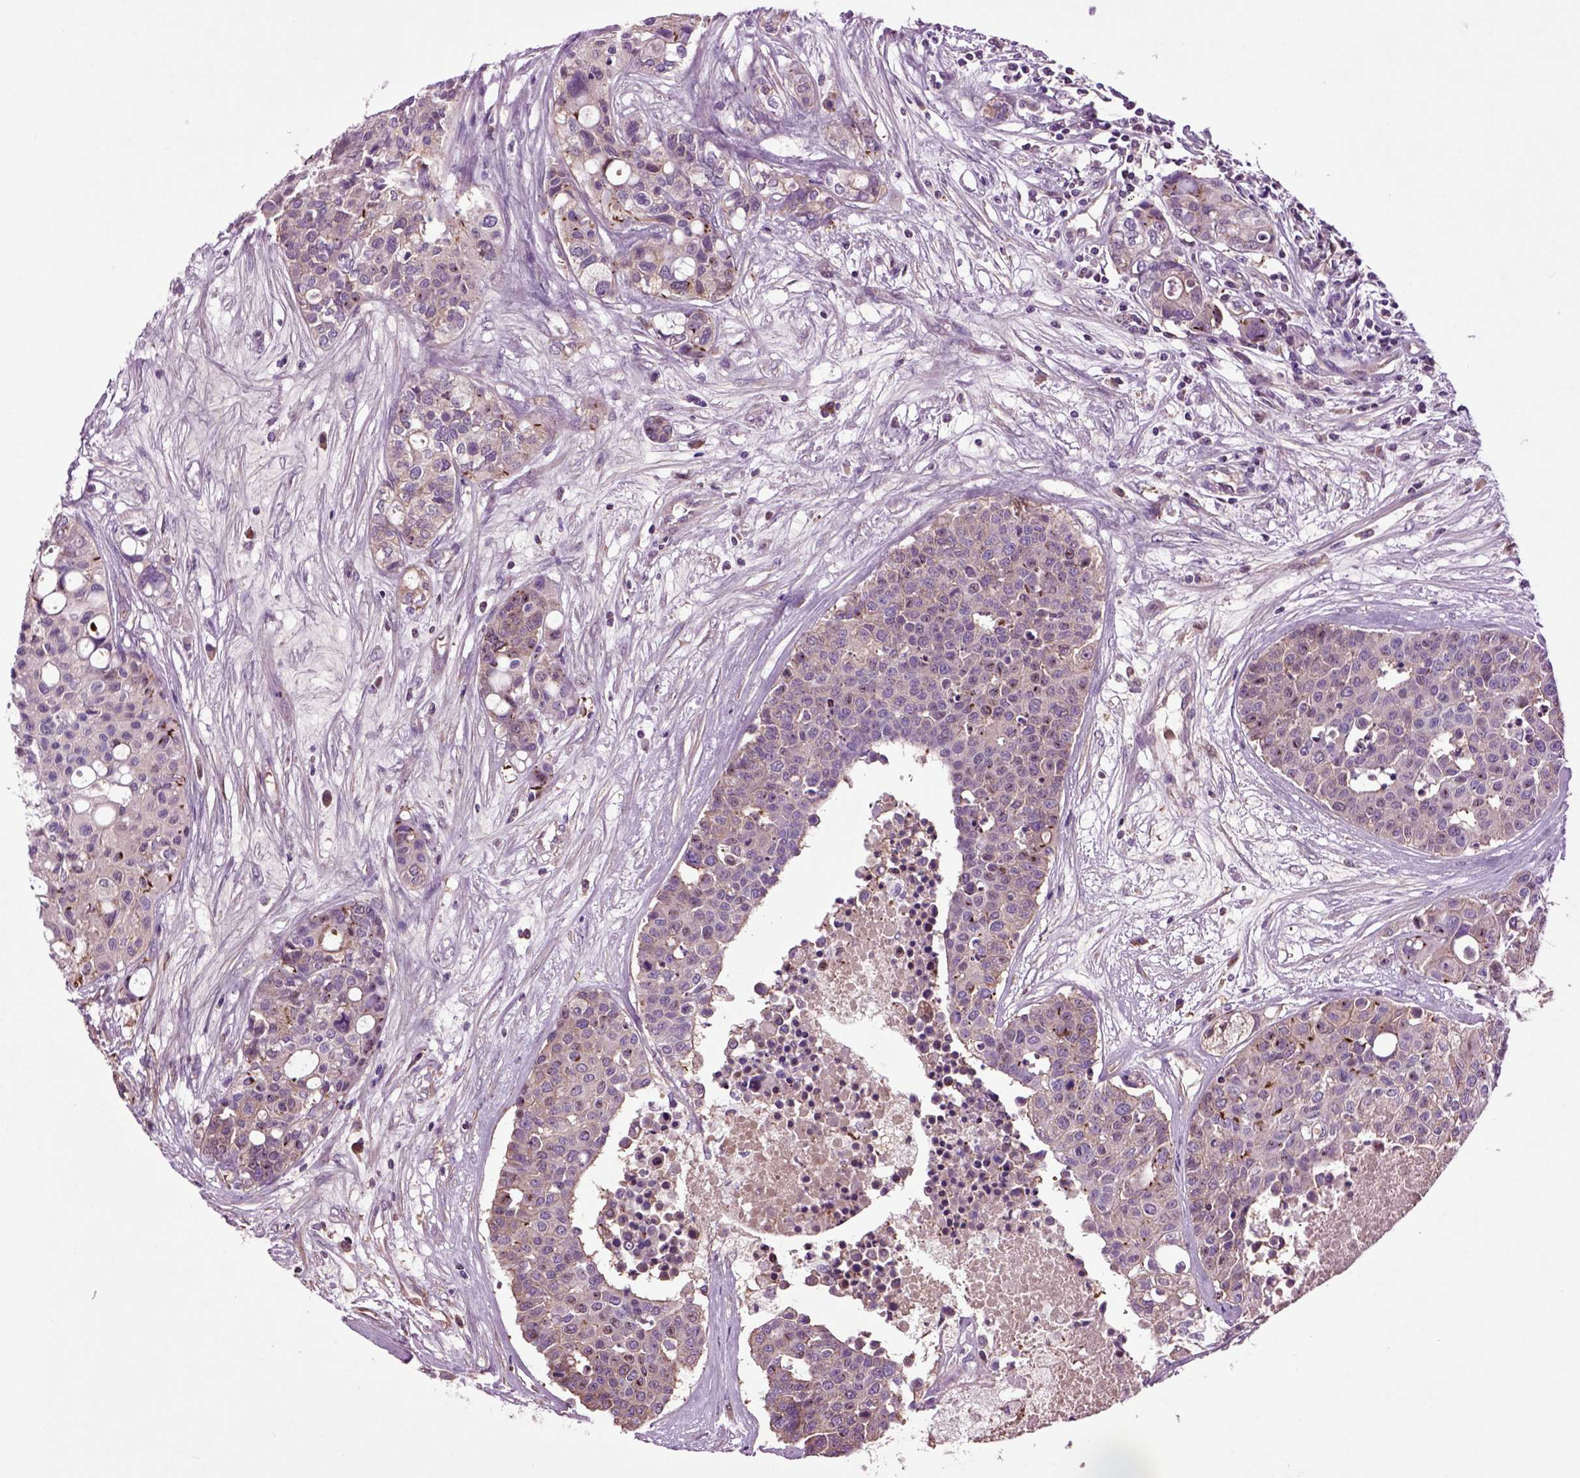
{"staining": {"intensity": "negative", "quantity": "none", "location": "none"}, "tissue": "carcinoid", "cell_type": "Tumor cells", "image_type": "cancer", "snomed": [{"axis": "morphology", "description": "Carcinoid, malignant, NOS"}, {"axis": "topography", "description": "Colon"}], "caption": "This is a image of IHC staining of carcinoid, which shows no positivity in tumor cells.", "gene": "SPON1", "patient": {"sex": "male", "age": 81}}